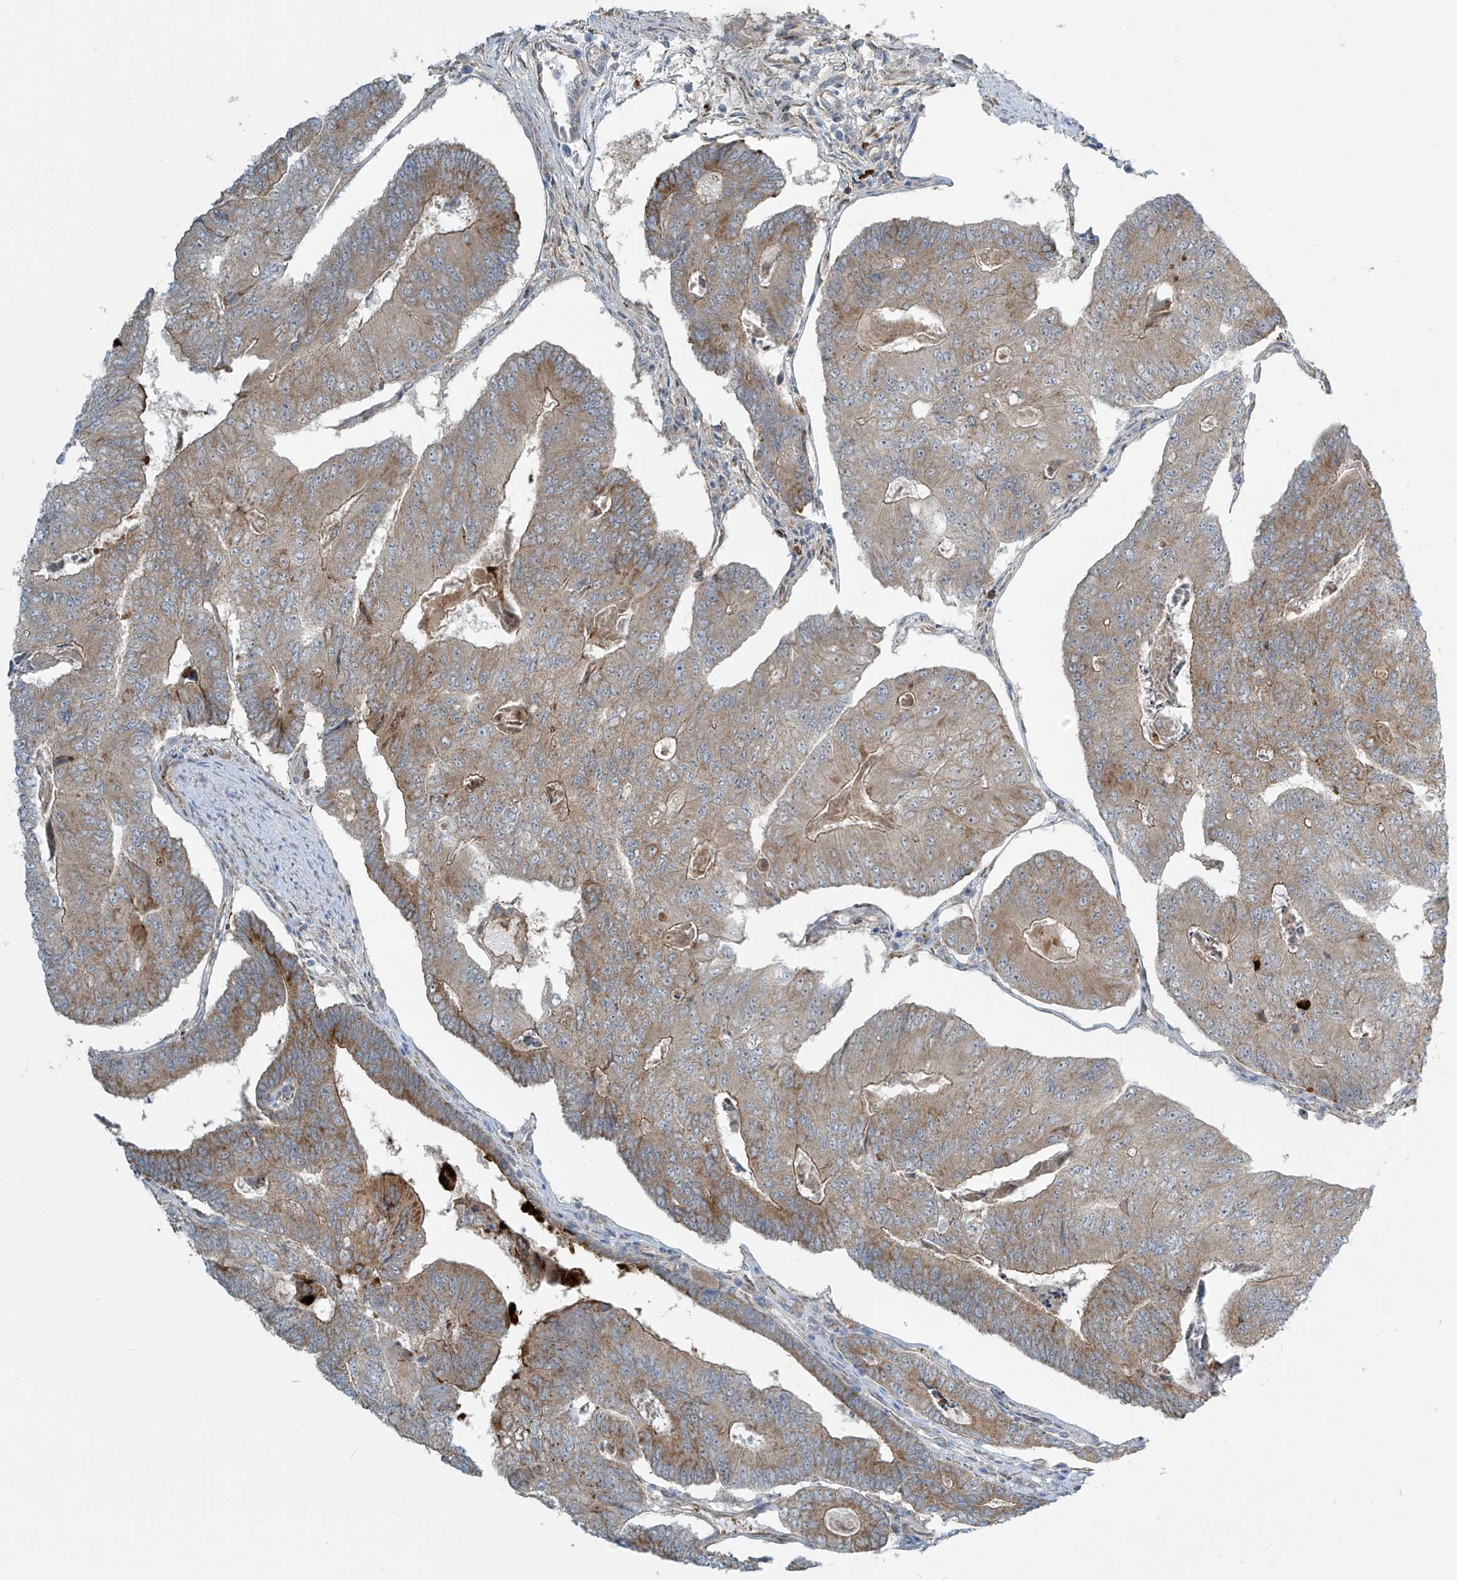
{"staining": {"intensity": "moderate", "quantity": "25%-75%", "location": "cytoplasmic/membranous"}, "tissue": "colorectal cancer", "cell_type": "Tumor cells", "image_type": "cancer", "snomed": [{"axis": "morphology", "description": "Adenocarcinoma, NOS"}, {"axis": "topography", "description": "Colon"}], "caption": "Human colorectal cancer stained for a protein (brown) displays moderate cytoplasmic/membranous positive expression in about 25%-75% of tumor cells.", "gene": "LZTS3", "patient": {"sex": "female", "age": 67}}